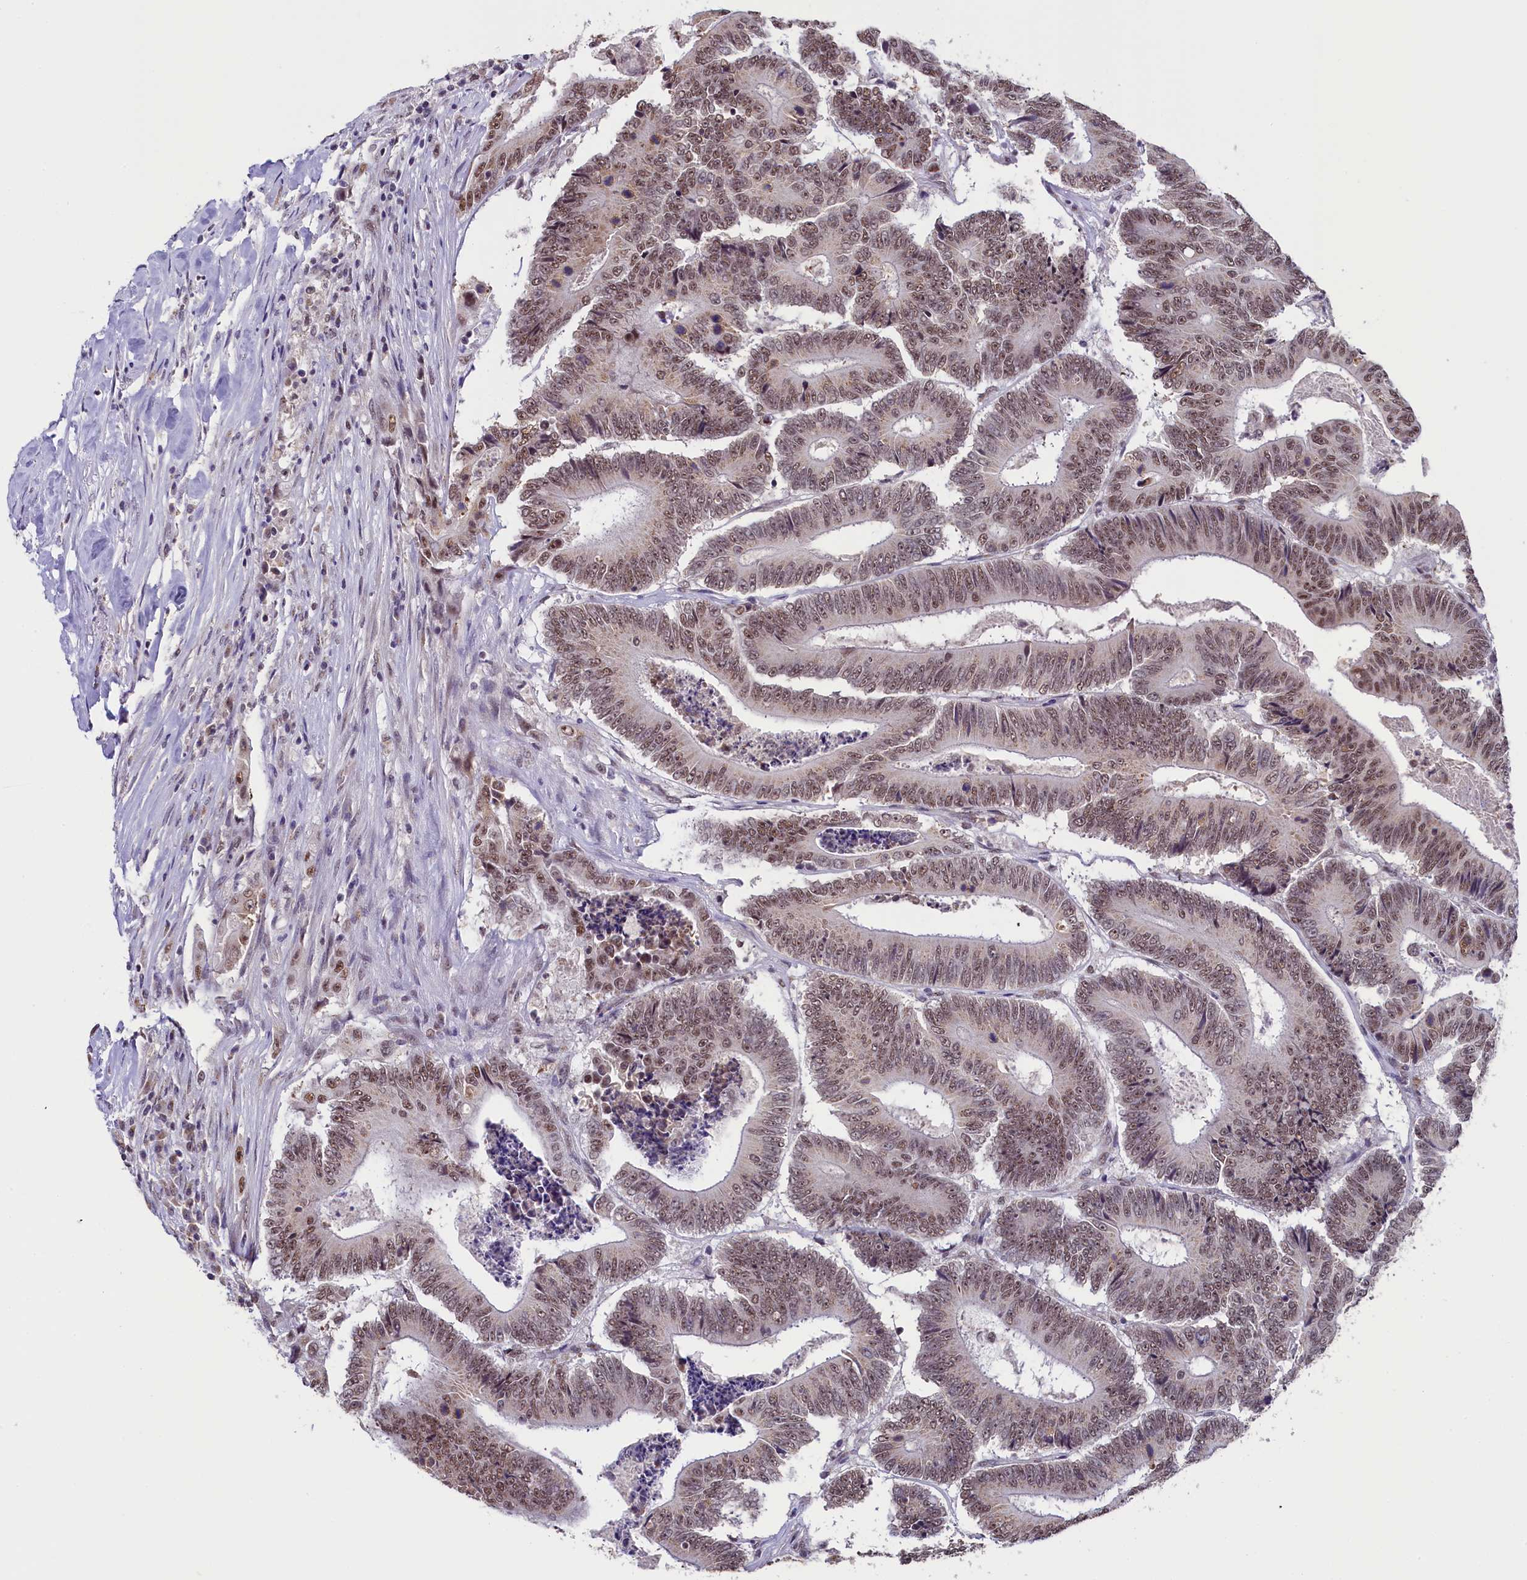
{"staining": {"intensity": "moderate", "quantity": ">75%", "location": "nuclear"}, "tissue": "colorectal cancer", "cell_type": "Tumor cells", "image_type": "cancer", "snomed": [{"axis": "morphology", "description": "Adenocarcinoma, NOS"}, {"axis": "topography", "description": "Colon"}], "caption": "Protein positivity by immunohistochemistry (IHC) exhibits moderate nuclear positivity in about >75% of tumor cells in colorectal adenocarcinoma. Nuclei are stained in blue.", "gene": "NCBP1", "patient": {"sex": "male", "age": 83}}